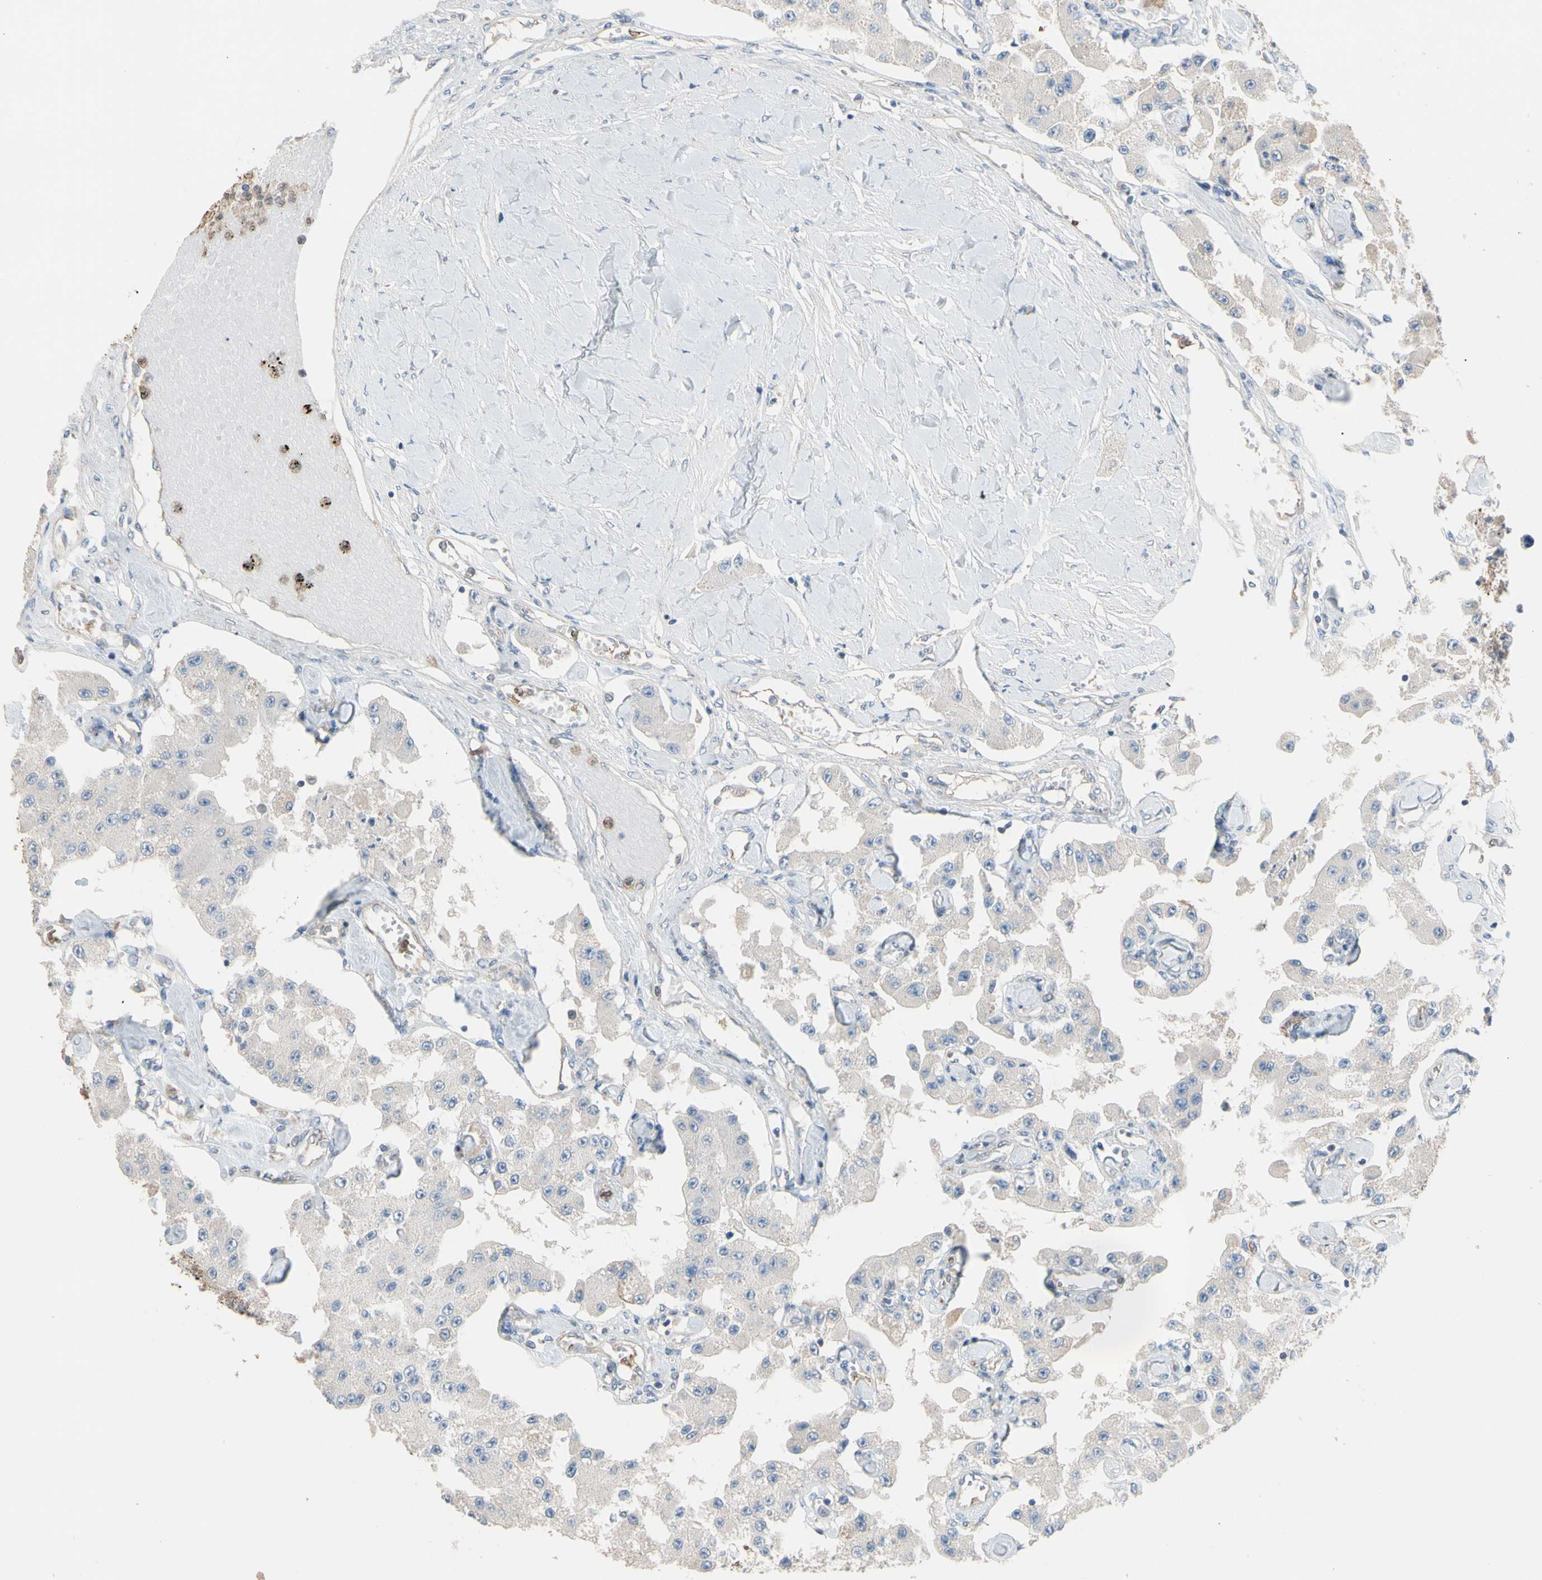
{"staining": {"intensity": "negative", "quantity": "none", "location": "none"}, "tissue": "carcinoid", "cell_type": "Tumor cells", "image_type": "cancer", "snomed": [{"axis": "morphology", "description": "Carcinoid, malignant, NOS"}, {"axis": "topography", "description": "Pancreas"}], "caption": "DAB immunohistochemical staining of human carcinoid (malignant) displays no significant staining in tumor cells.", "gene": "BBOX1", "patient": {"sex": "male", "age": 41}}